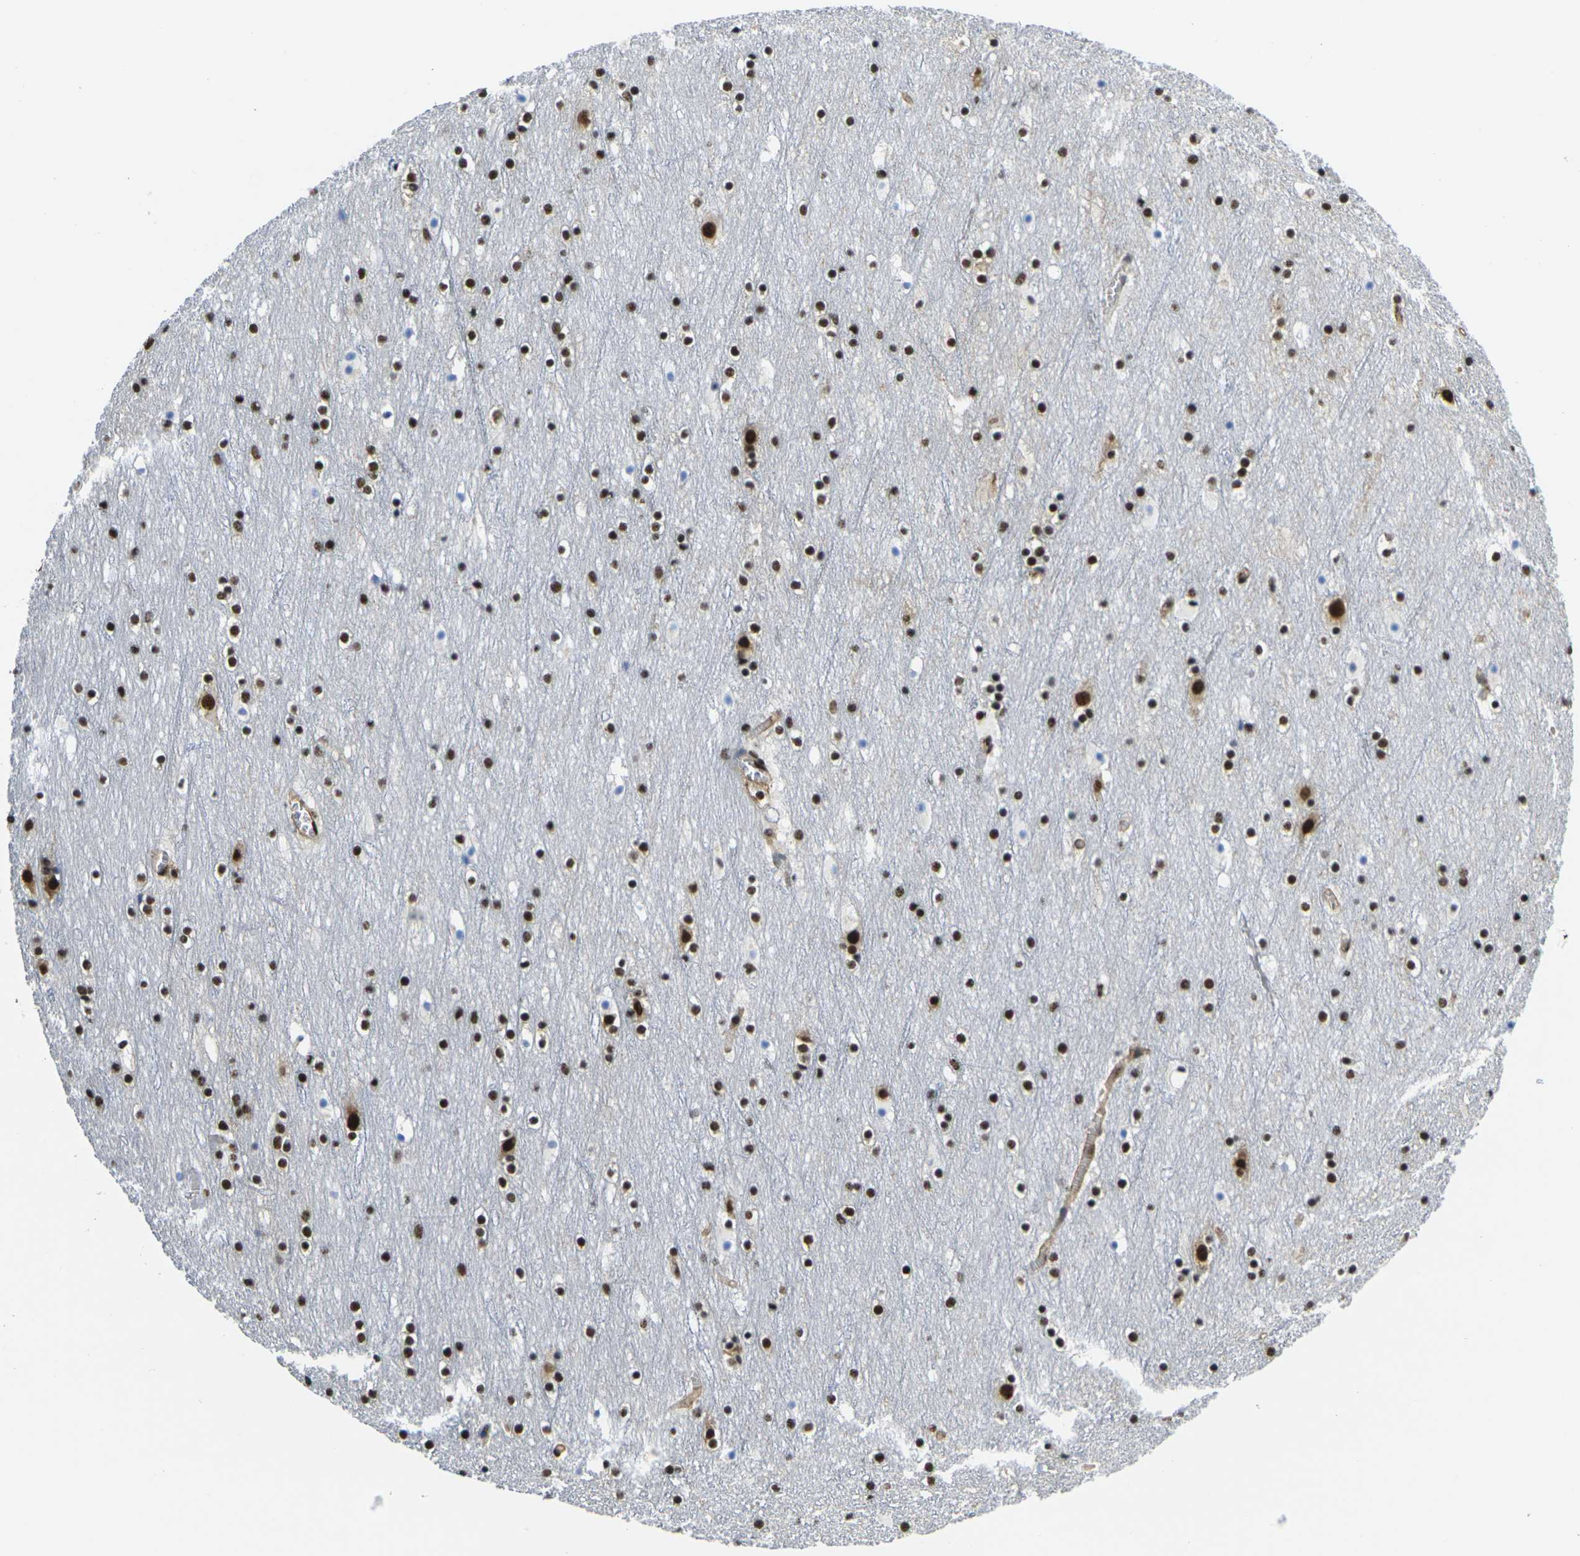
{"staining": {"intensity": "moderate", "quantity": ">75%", "location": "nuclear"}, "tissue": "cerebral cortex", "cell_type": "Endothelial cells", "image_type": "normal", "snomed": [{"axis": "morphology", "description": "Normal tissue, NOS"}, {"axis": "topography", "description": "Cerebral cortex"}], "caption": "Protein analysis of benign cerebral cortex shows moderate nuclear expression in about >75% of endothelial cells.", "gene": "SMARCC1", "patient": {"sex": "male", "age": 45}}